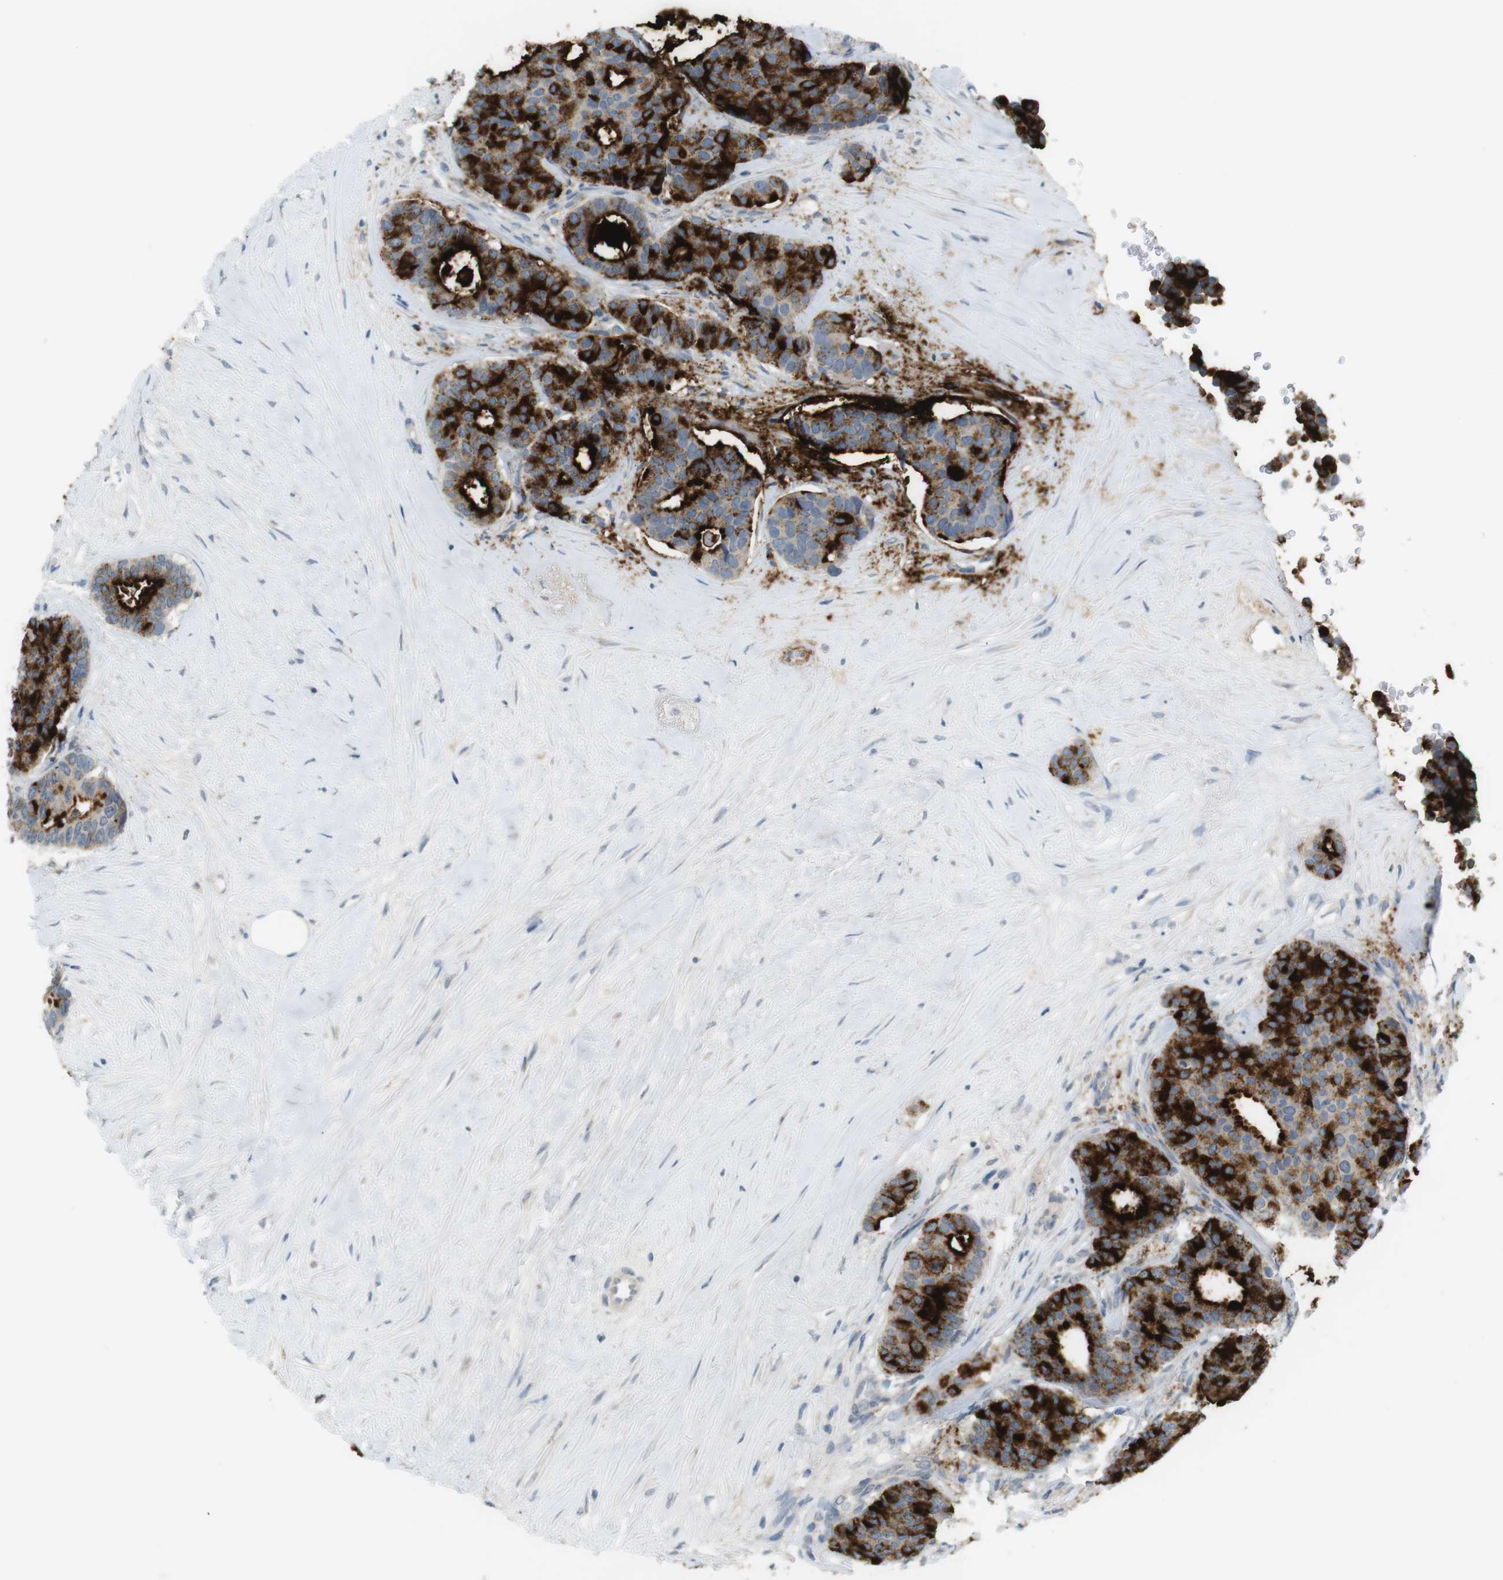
{"staining": {"intensity": "strong", "quantity": ">75%", "location": "cytoplasmic/membranous"}, "tissue": "breast cancer", "cell_type": "Tumor cells", "image_type": "cancer", "snomed": [{"axis": "morphology", "description": "Duct carcinoma"}, {"axis": "topography", "description": "Breast"}], "caption": "Protein analysis of breast invasive ductal carcinoma tissue displays strong cytoplasmic/membranous expression in approximately >75% of tumor cells.", "gene": "MUC5B", "patient": {"sex": "female", "age": 75}}